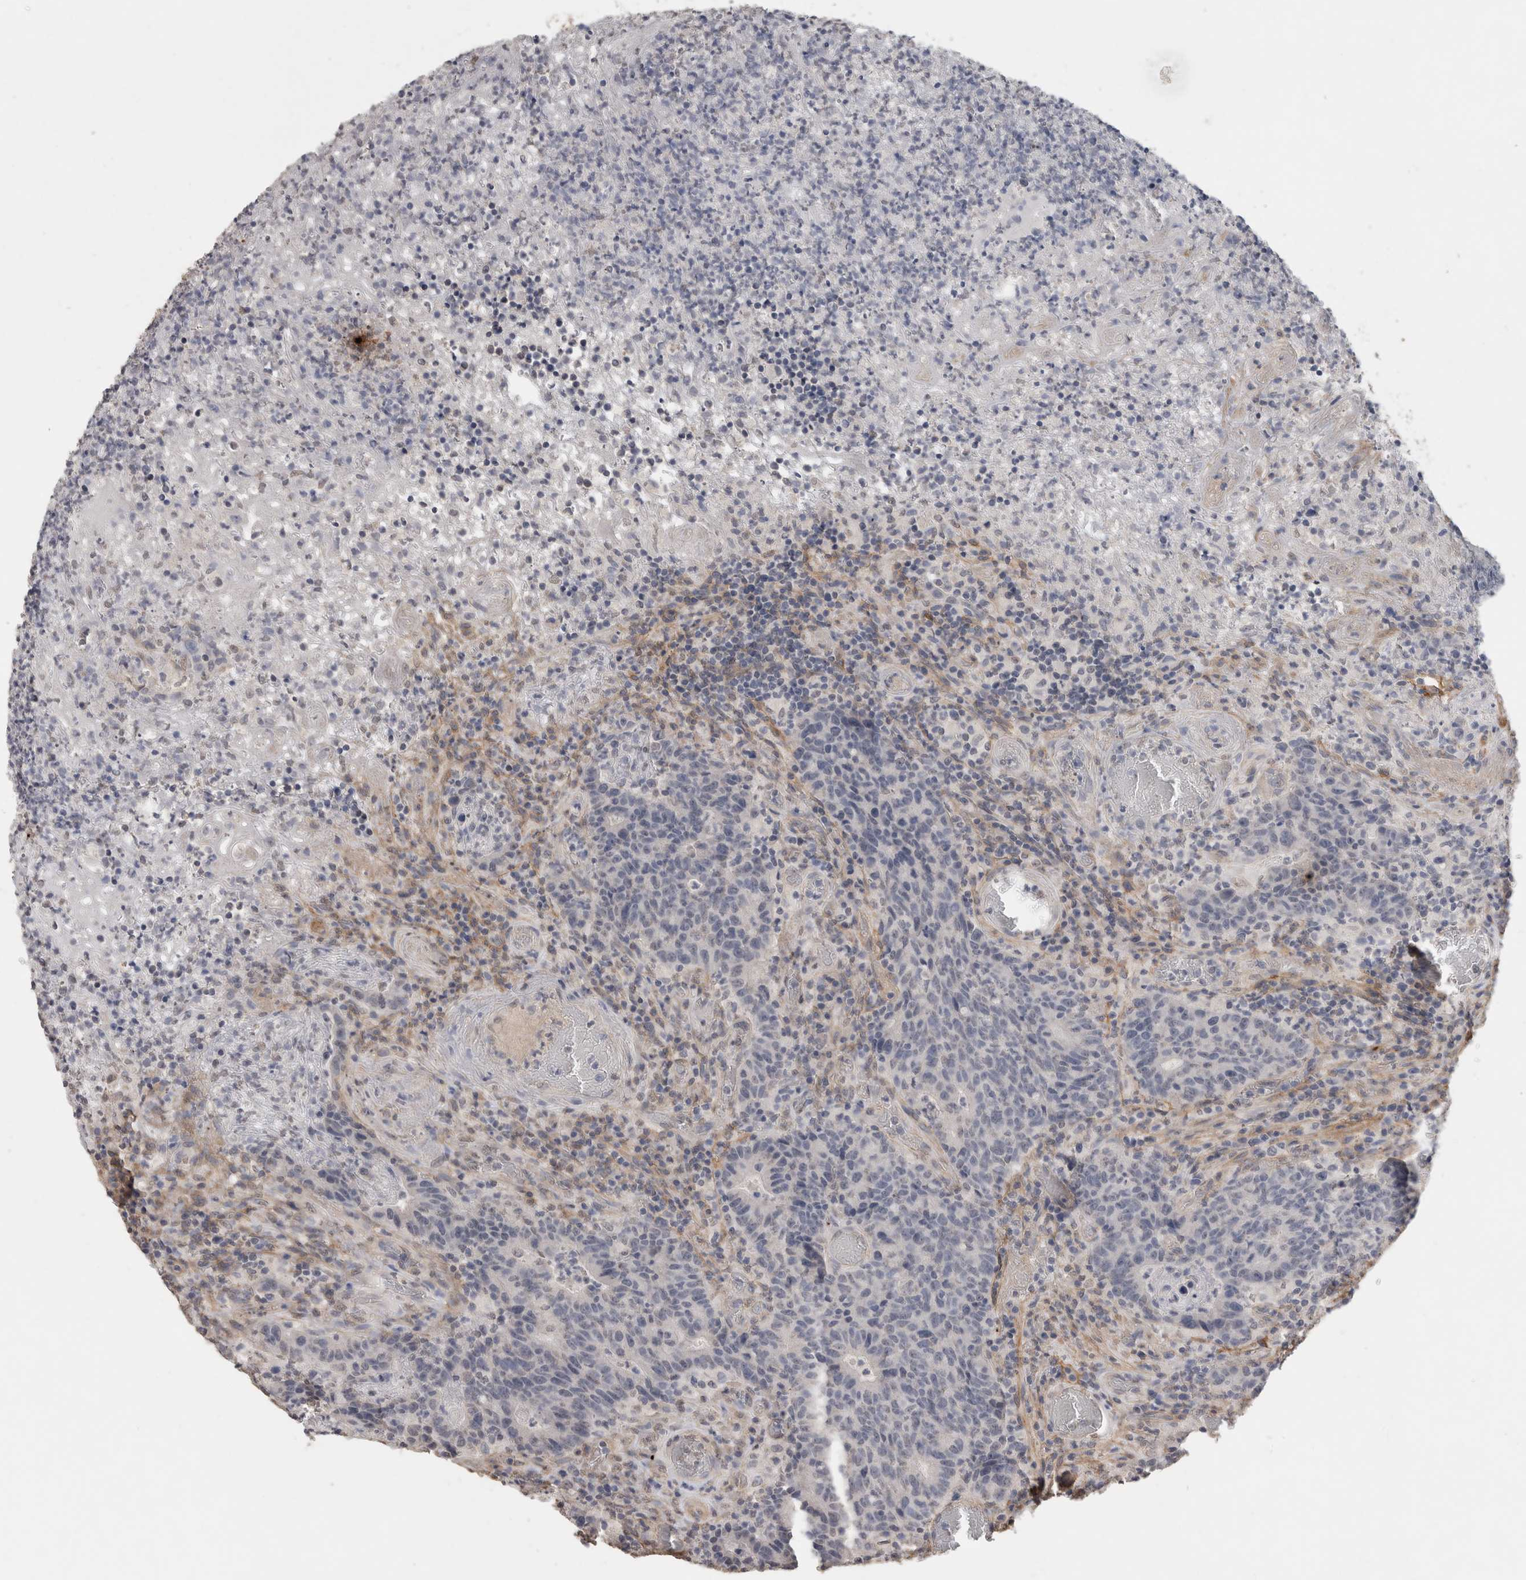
{"staining": {"intensity": "negative", "quantity": "none", "location": "none"}, "tissue": "colorectal cancer", "cell_type": "Tumor cells", "image_type": "cancer", "snomed": [{"axis": "morphology", "description": "Adenocarcinoma, NOS"}, {"axis": "topography", "description": "Colon"}], "caption": "The IHC histopathology image has no significant expression in tumor cells of colorectal cancer tissue. (Brightfield microscopy of DAB (3,3'-diaminobenzidine) IHC at high magnification).", "gene": "RECK", "patient": {"sex": "female", "age": 75}}